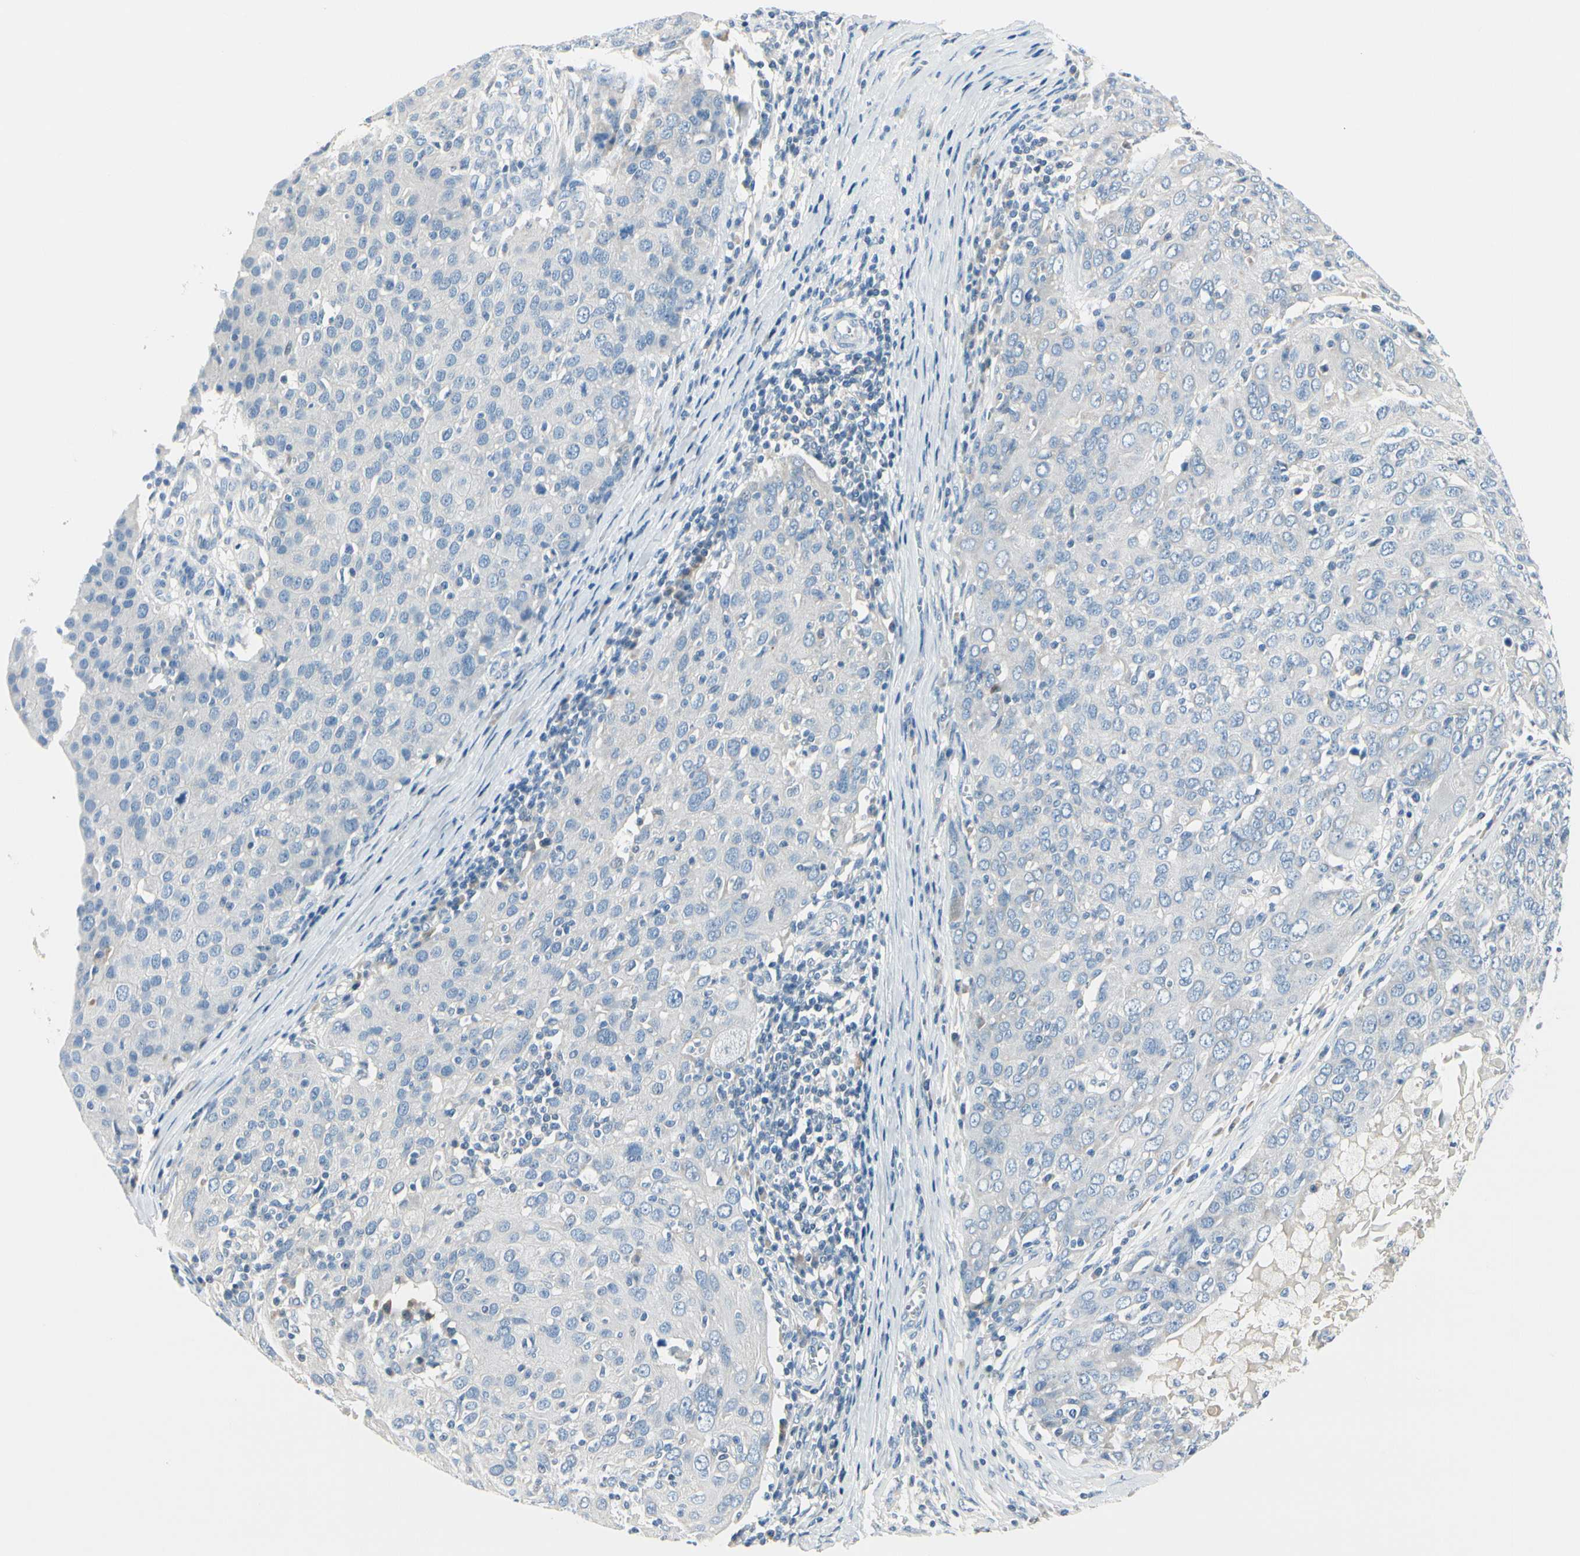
{"staining": {"intensity": "negative", "quantity": "none", "location": "none"}, "tissue": "ovarian cancer", "cell_type": "Tumor cells", "image_type": "cancer", "snomed": [{"axis": "morphology", "description": "Carcinoma, endometroid"}, {"axis": "topography", "description": "Ovary"}], "caption": "This is an IHC histopathology image of human ovarian cancer (endometroid carcinoma). There is no positivity in tumor cells.", "gene": "PEBP1", "patient": {"sex": "female", "age": 50}}